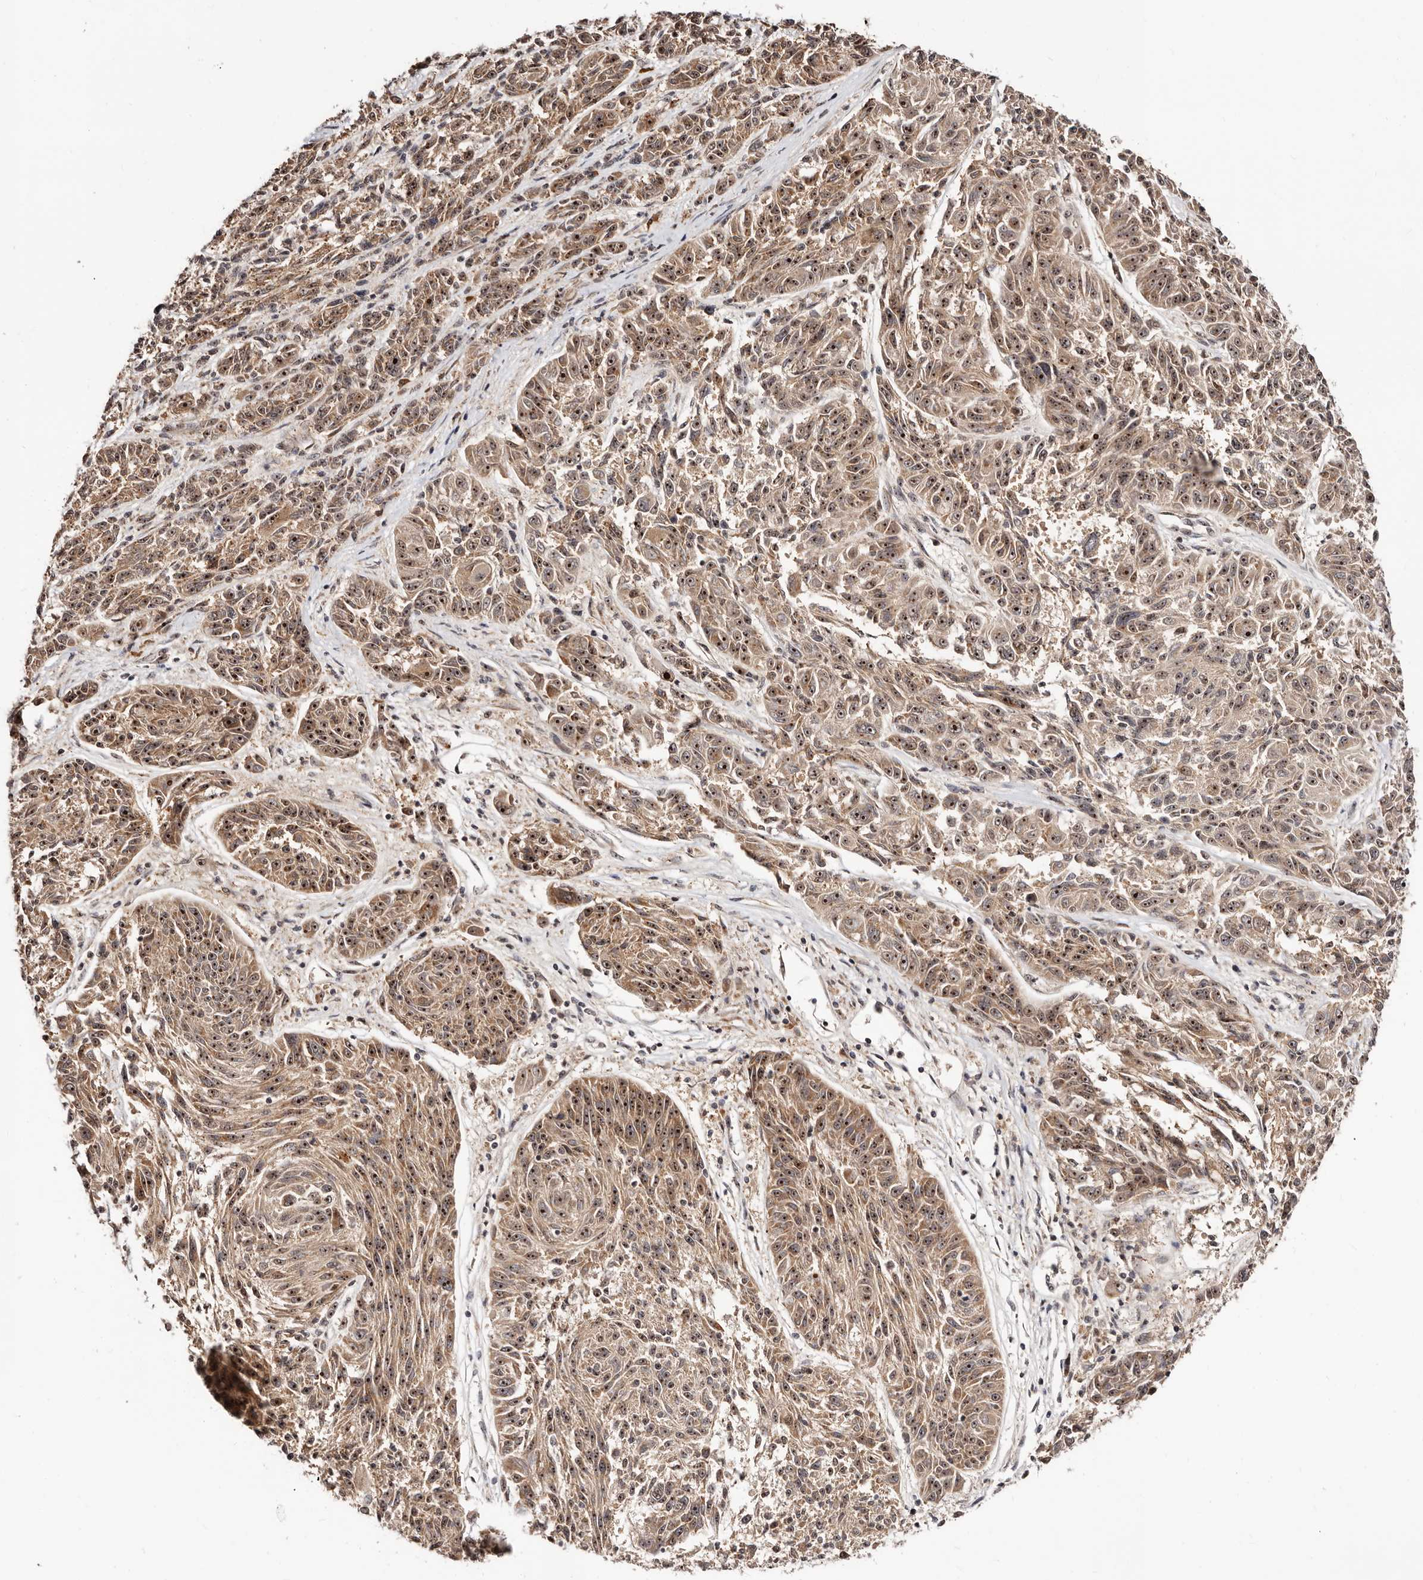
{"staining": {"intensity": "moderate", "quantity": ">75%", "location": "cytoplasmic/membranous,nuclear"}, "tissue": "melanoma", "cell_type": "Tumor cells", "image_type": "cancer", "snomed": [{"axis": "morphology", "description": "Malignant melanoma, NOS"}, {"axis": "topography", "description": "Skin"}], "caption": "This is an image of immunohistochemistry (IHC) staining of melanoma, which shows moderate positivity in the cytoplasmic/membranous and nuclear of tumor cells.", "gene": "APOL6", "patient": {"sex": "male", "age": 53}}